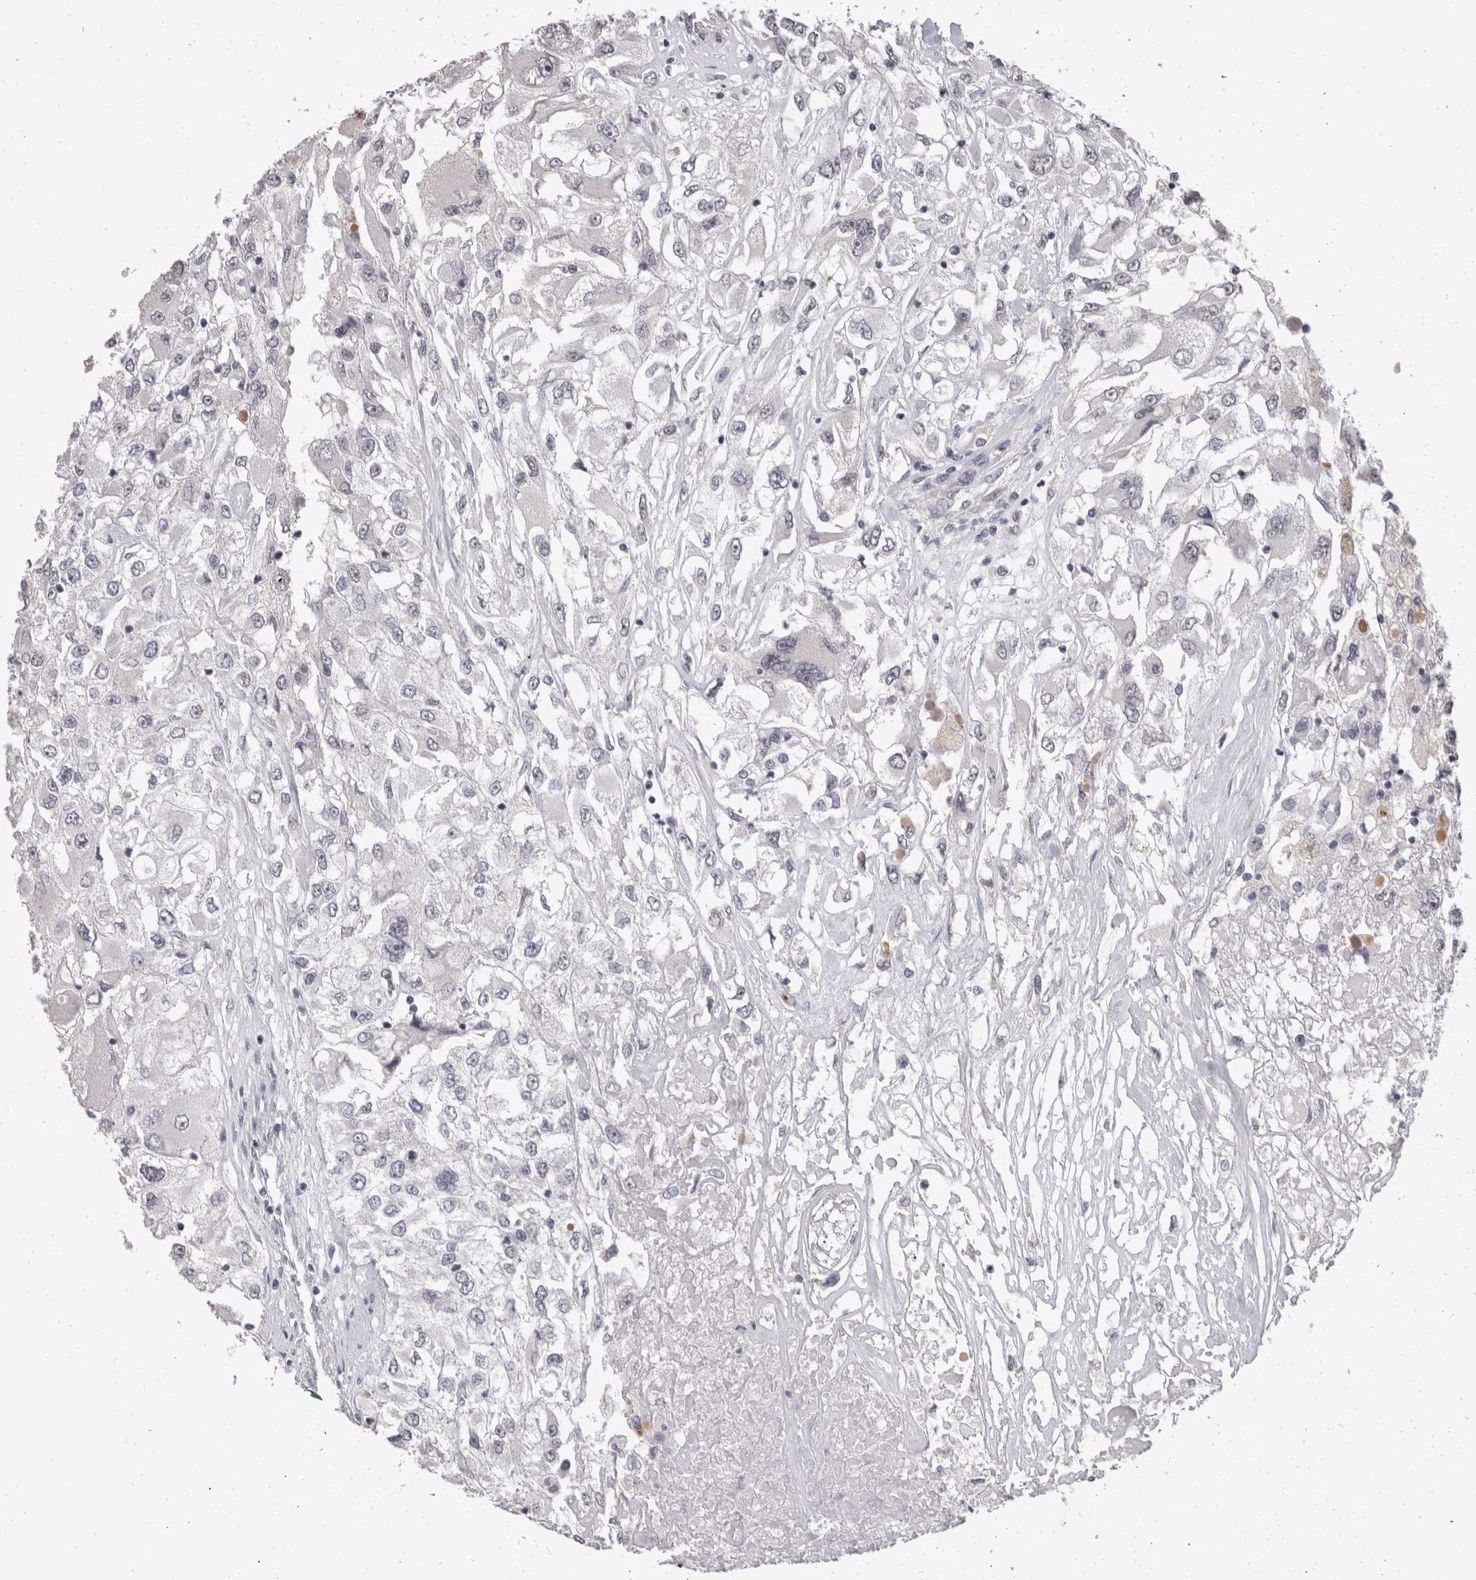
{"staining": {"intensity": "negative", "quantity": "none", "location": "none"}, "tissue": "renal cancer", "cell_type": "Tumor cells", "image_type": "cancer", "snomed": [{"axis": "morphology", "description": "Adenocarcinoma, NOS"}, {"axis": "topography", "description": "Kidney"}], "caption": "Immunohistochemistry of renal adenocarcinoma exhibits no staining in tumor cells.", "gene": "DDX17", "patient": {"sex": "female", "age": 52}}